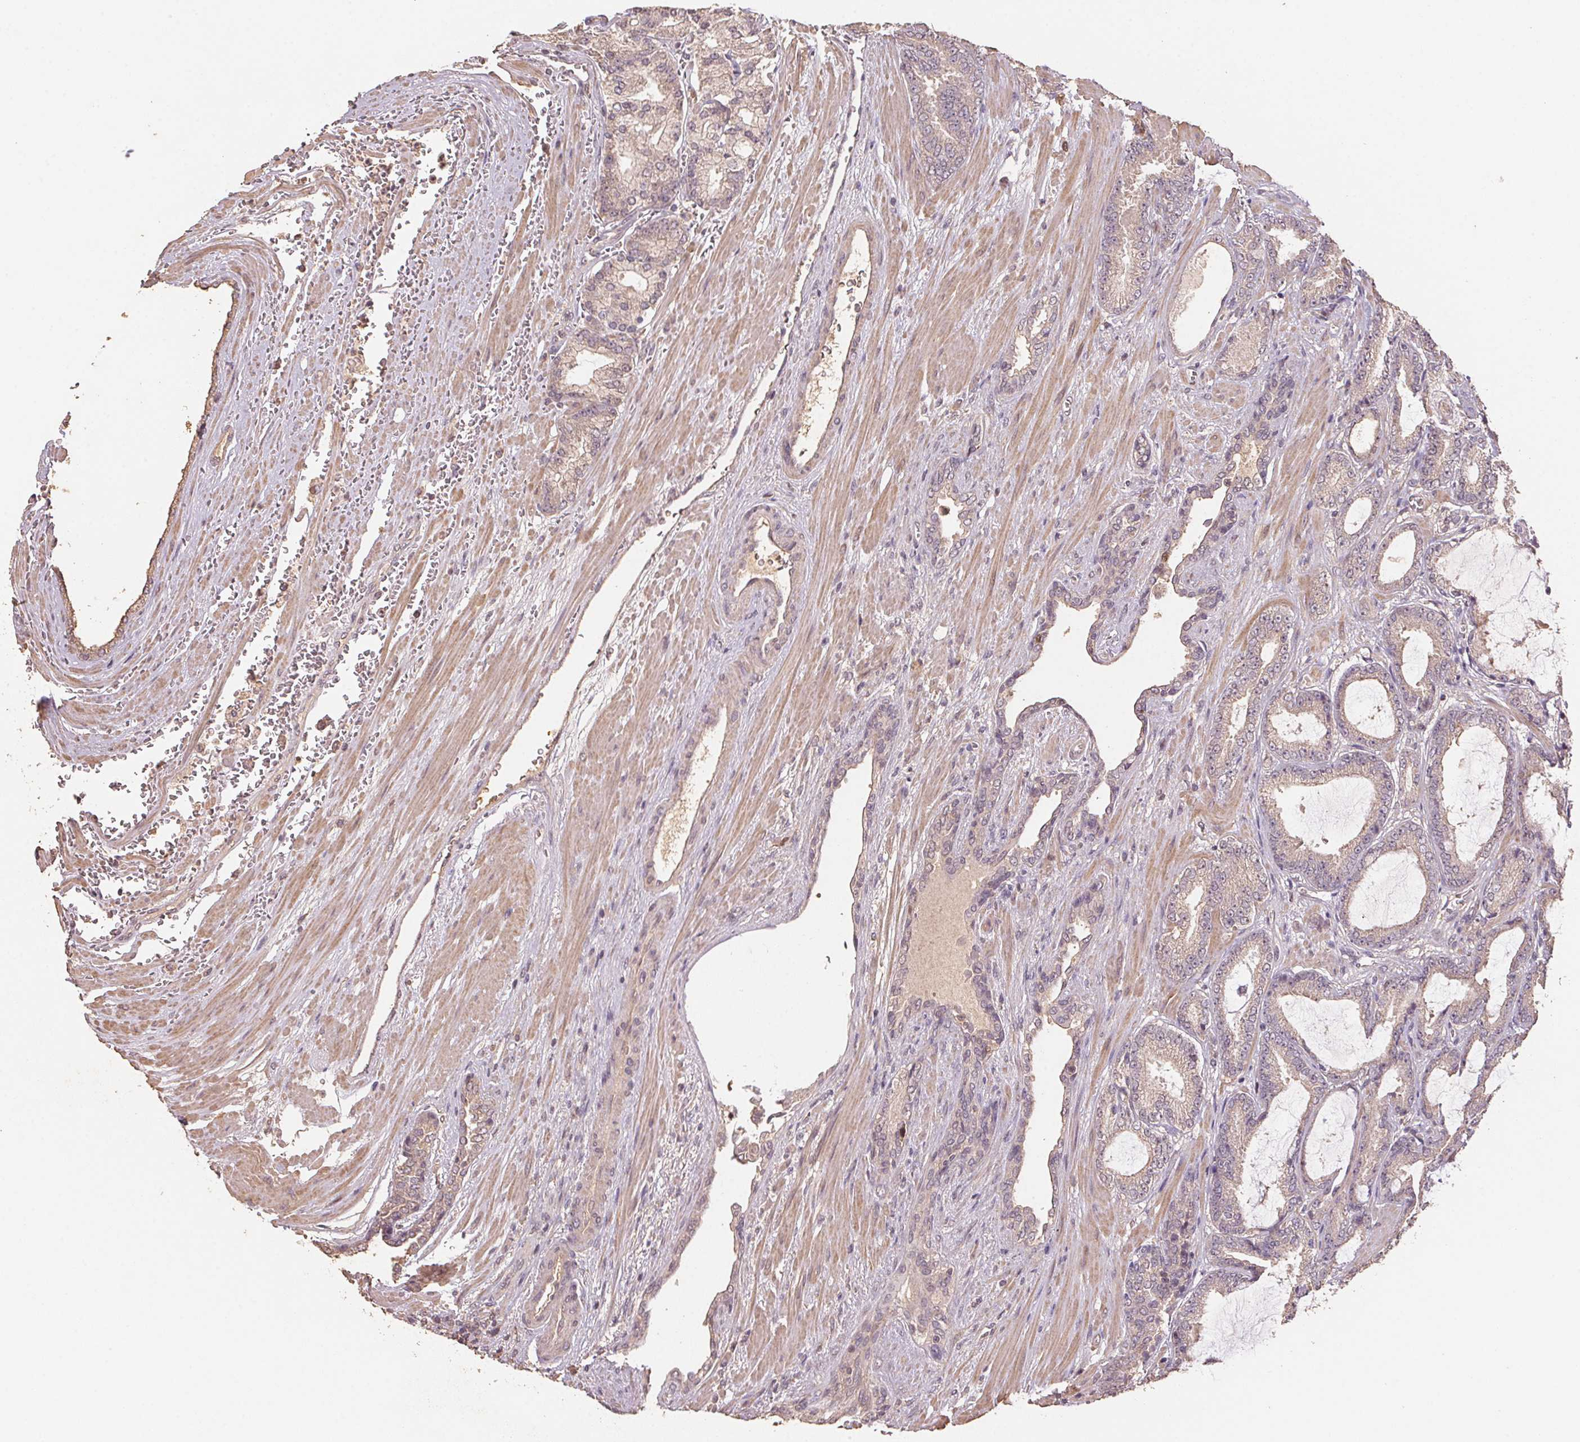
{"staining": {"intensity": "weak", "quantity": "<25%", "location": "cytoplasmic/membranous"}, "tissue": "prostate cancer", "cell_type": "Tumor cells", "image_type": "cancer", "snomed": [{"axis": "morphology", "description": "Adenocarcinoma, High grade"}, {"axis": "topography", "description": "Prostate"}], "caption": "This is a micrograph of immunohistochemistry (IHC) staining of prostate adenocarcinoma (high-grade), which shows no staining in tumor cells. Nuclei are stained in blue.", "gene": "CENPF", "patient": {"sex": "male", "age": 64}}